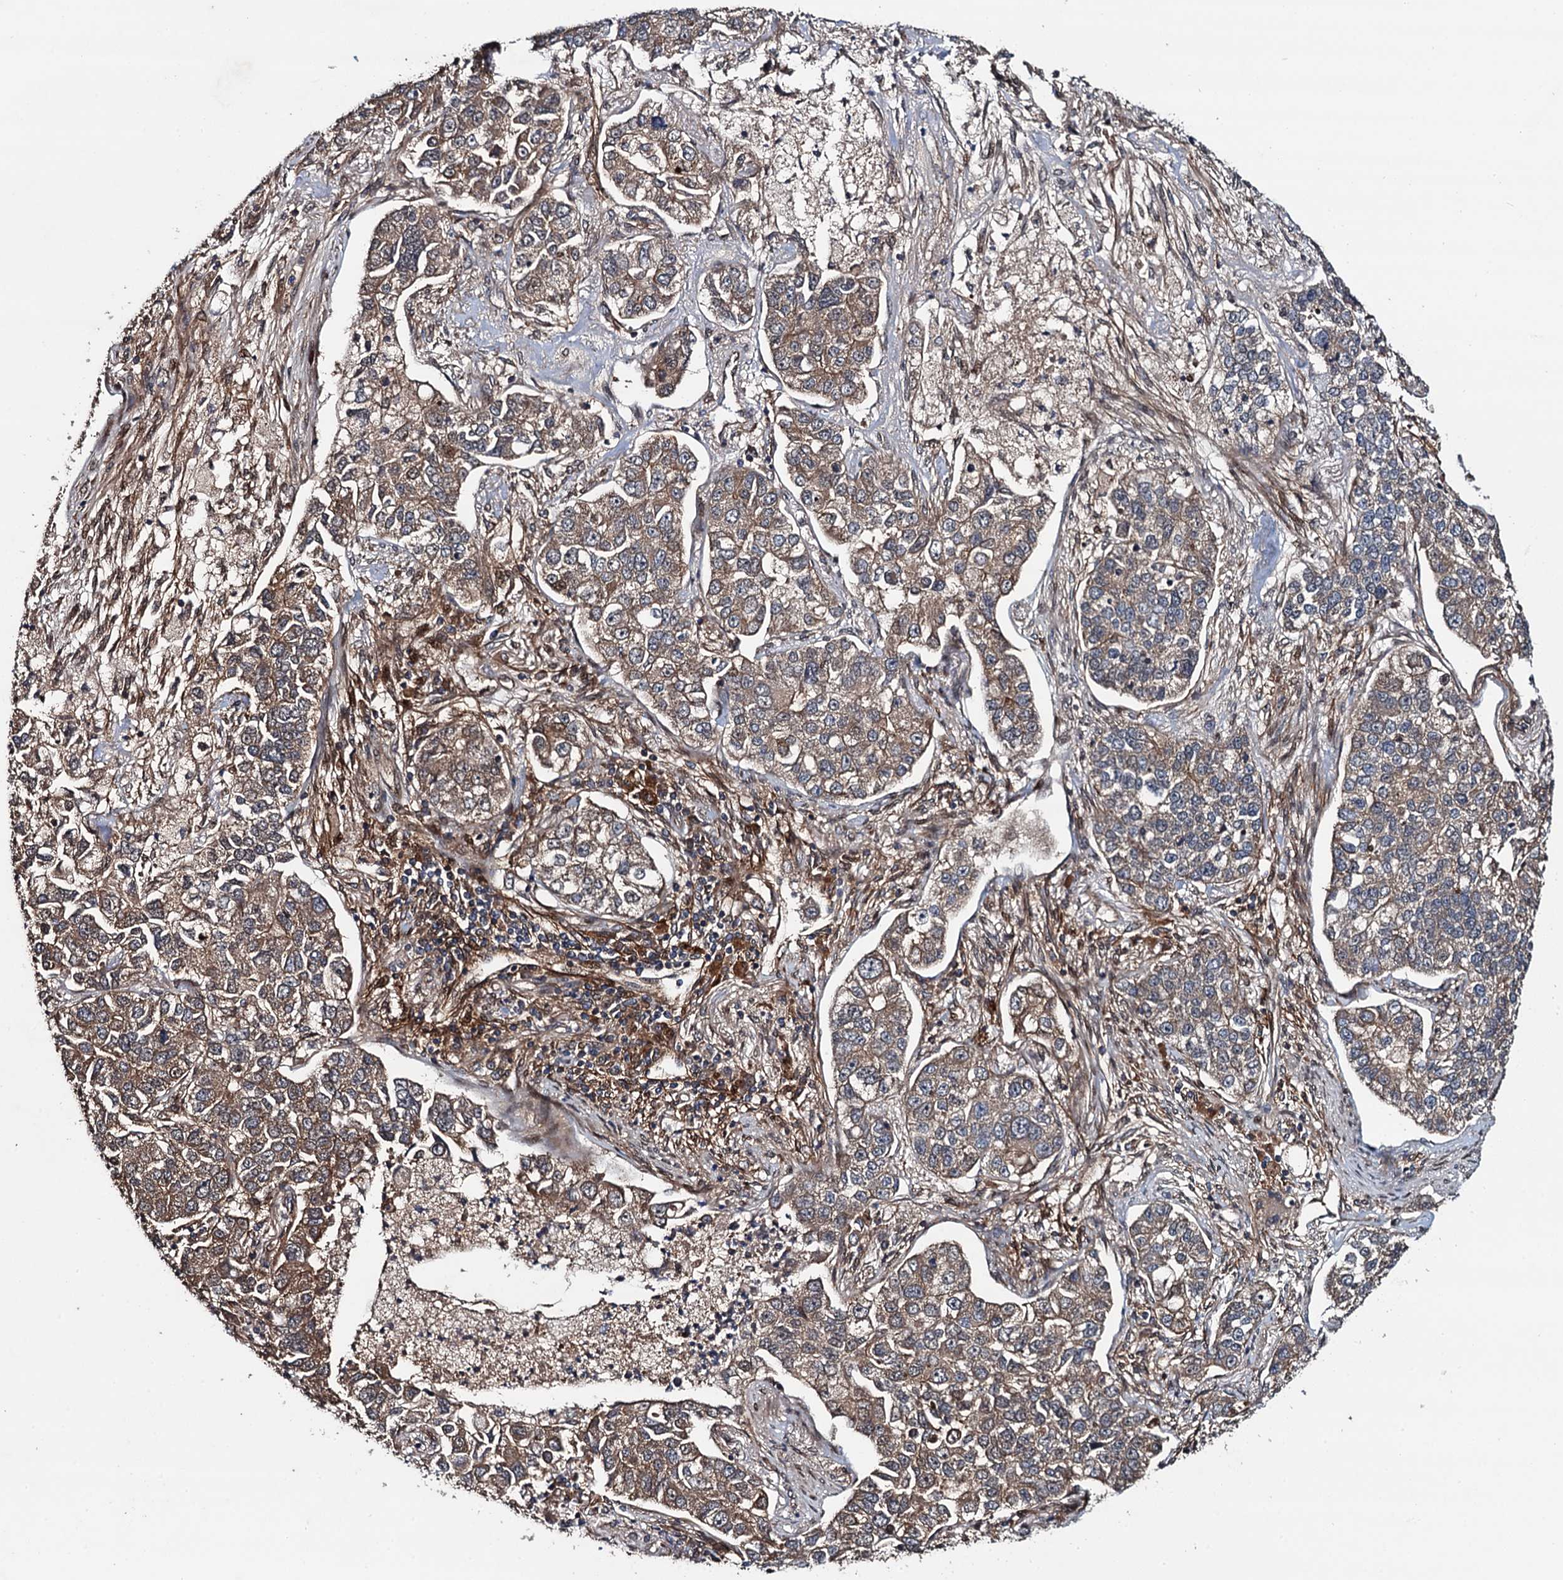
{"staining": {"intensity": "moderate", "quantity": ">75%", "location": "cytoplasmic/membranous"}, "tissue": "lung cancer", "cell_type": "Tumor cells", "image_type": "cancer", "snomed": [{"axis": "morphology", "description": "Adenocarcinoma, NOS"}, {"axis": "topography", "description": "Lung"}], "caption": "Immunohistochemistry (IHC) of human lung cancer (adenocarcinoma) displays medium levels of moderate cytoplasmic/membranous expression in approximately >75% of tumor cells.", "gene": "RHOBTB1", "patient": {"sex": "male", "age": 49}}